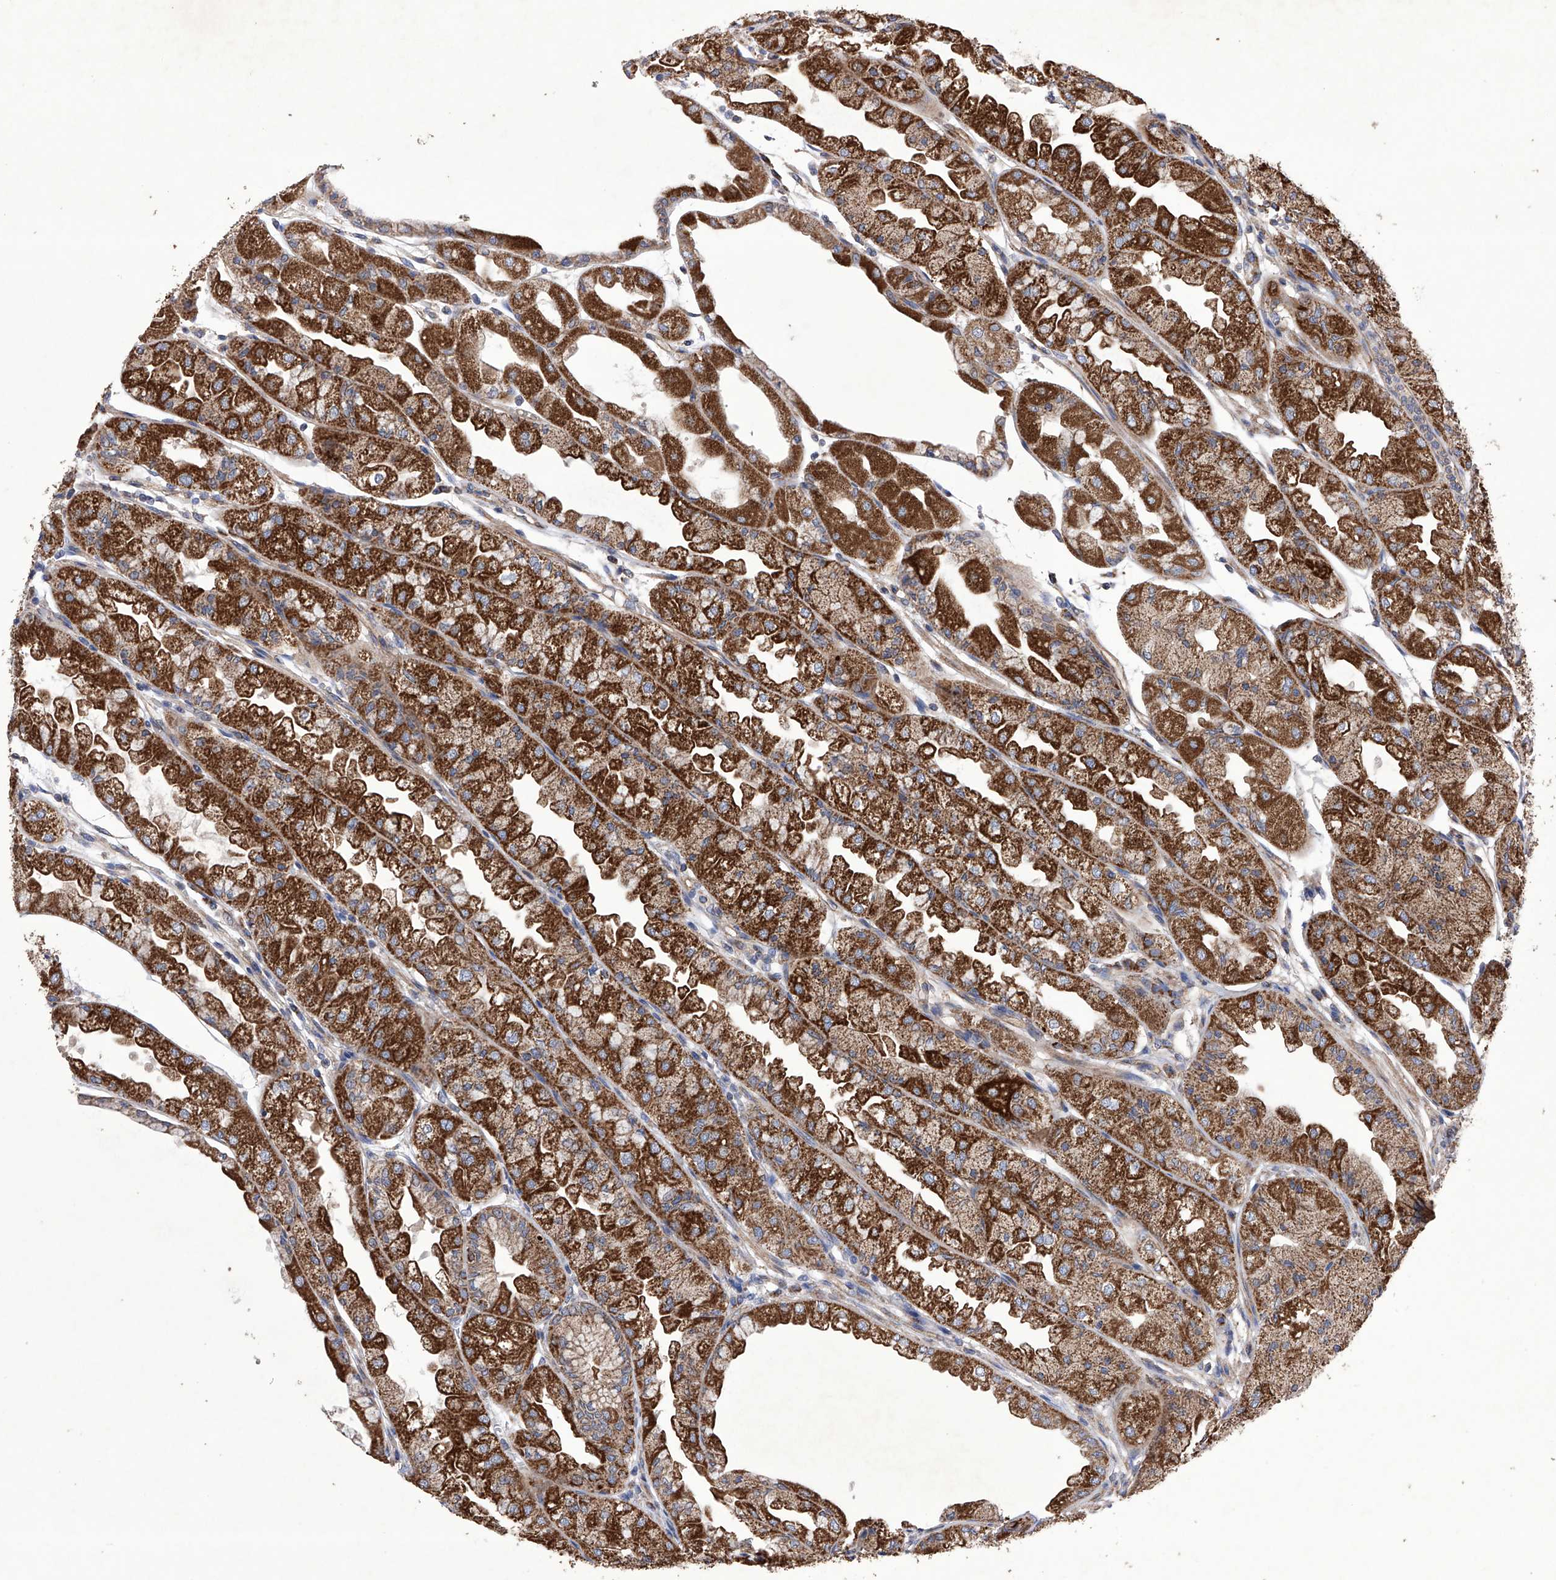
{"staining": {"intensity": "strong", "quantity": ">75%", "location": "cytoplasmic/membranous"}, "tissue": "stomach", "cell_type": "Glandular cells", "image_type": "normal", "snomed": [{"axis": "morphology", "description": "Normal tissue, NOS"}, {"axis": "topography", "description": "Stomach, upper"}], "caption": "An IHC histopathology image of normal tissue is shown. Protein staining in brown shows strong cytoplasmic/membranous positivity in stomach within glandular cells. (DAB (3,3'-diaminobenzidine) IHC with brightfield microscopy, high magnification).", "gene": "EFCAB2", "patient": {"sex": "male", "age": 47}}